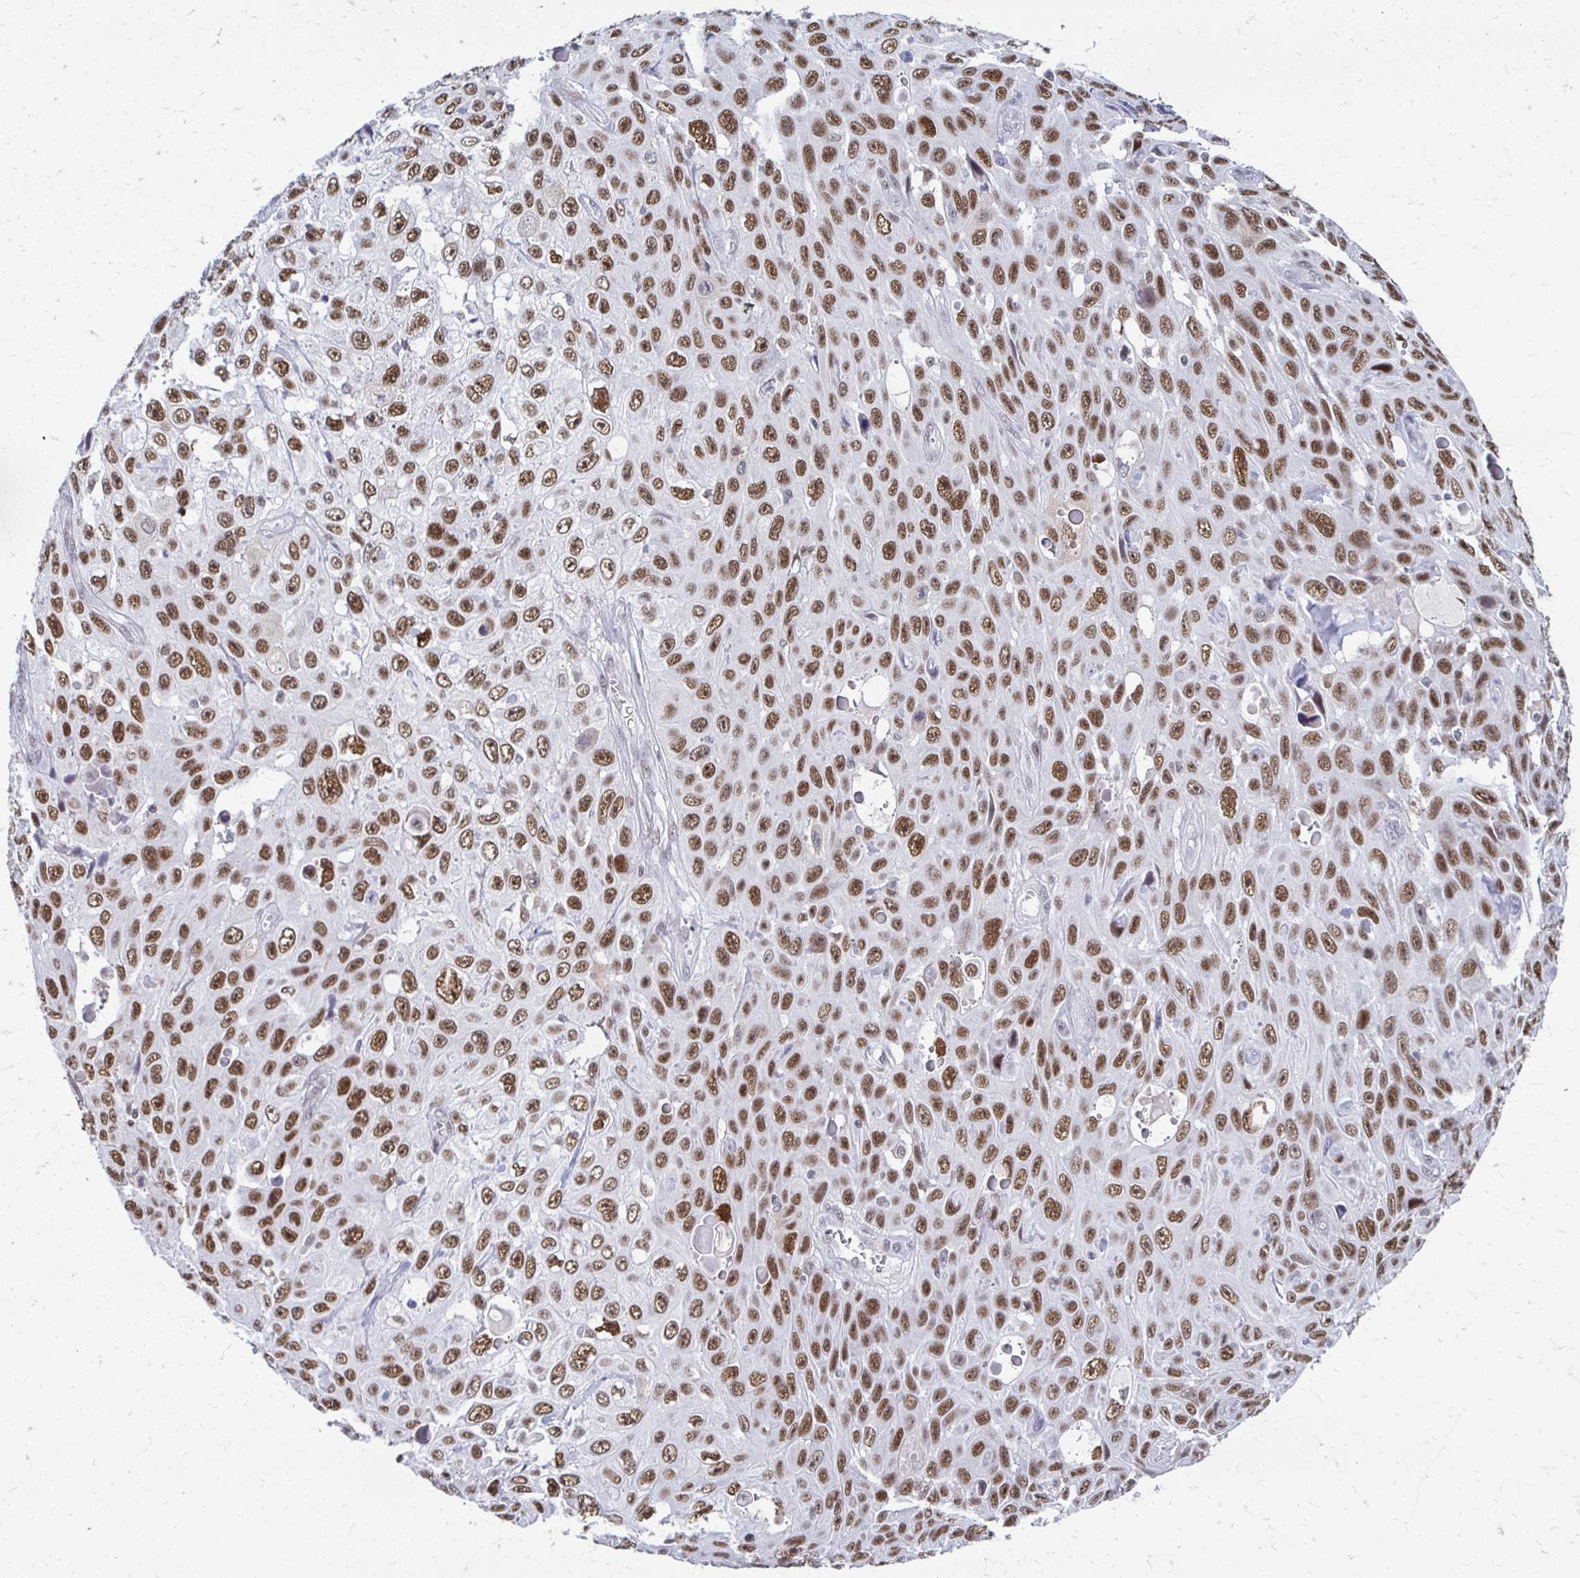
{"staining": {"intensity": "moderate", "quantity": ">75%", "location": "nuclear"}, "tissue": "skin cancer", "cell_type": "Tumor cells", "image_type": "cancer", "snomed": [{"axis": "morphology", "description": "Squamous cell carcinoma, NOS"}, {"axis": "topography", "description": "Skin"}], "caption": "Immunohistochemical staining of human squamous cell carcinoma (skin) demonstrates medium levels of moderate nuclear staining in about >75% of tumor cells.", "gene": "IRF7", "patient": {"sex": "male", "age": 82}}